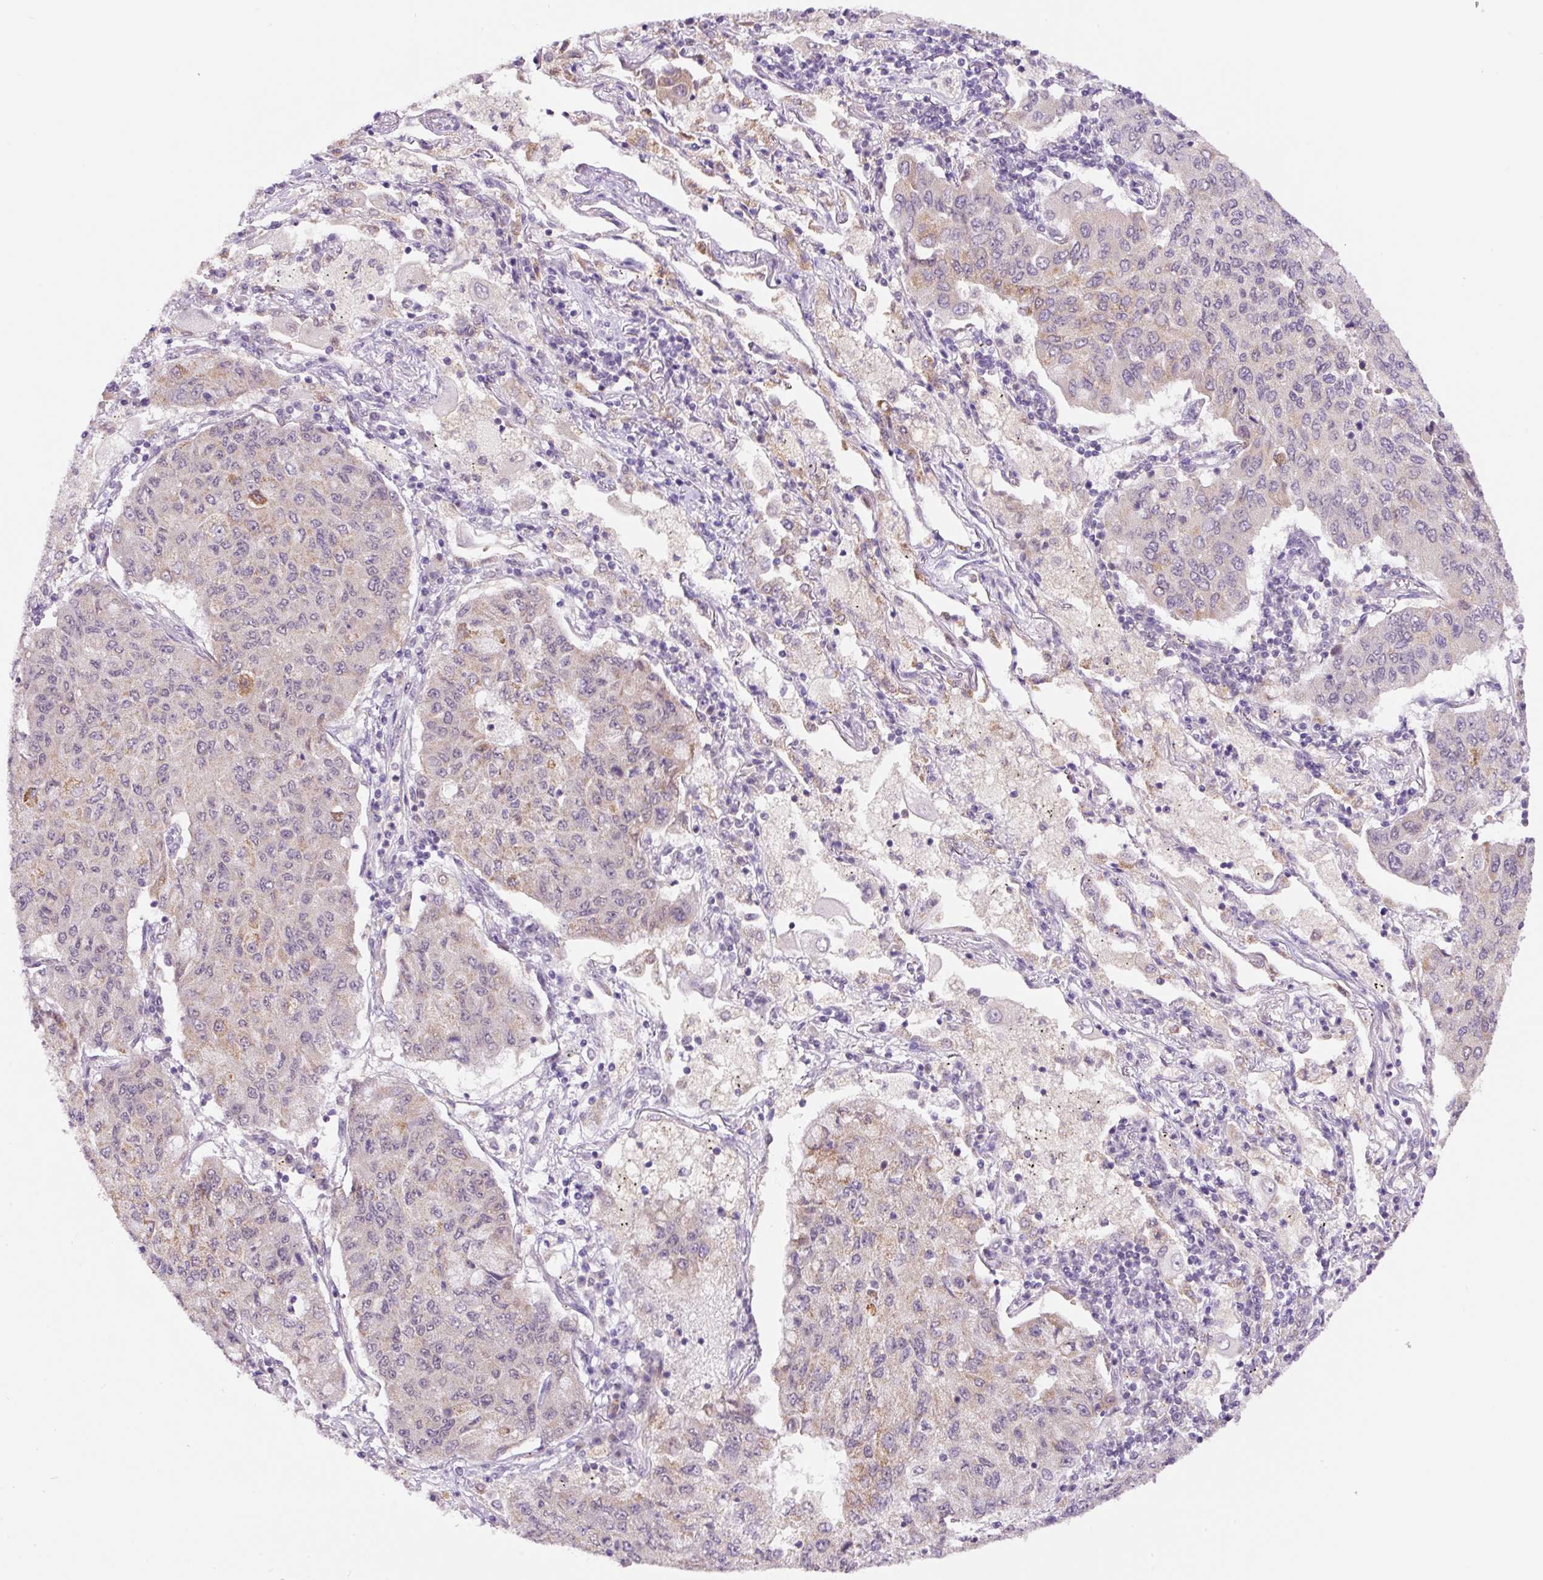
{"staining": {"intensity": "negative", "quantity": "none", "location": "none"}, "tissue": "lung cancer", "cell_type": "Tumor cells", "image_type": "cancer", "snomed": [{"axis": "morphology", "description": "Squamous cell carcinoma, NOS"}, {"axis": "topography", "description": "Lung"}], "caption": "The immunohistochemistry (IHC) photomicrograph has no significant expression in tumor cells of lung cancer tissue.", "gene": "PCK2", "patient": {"sex": "male", "age": 74}}